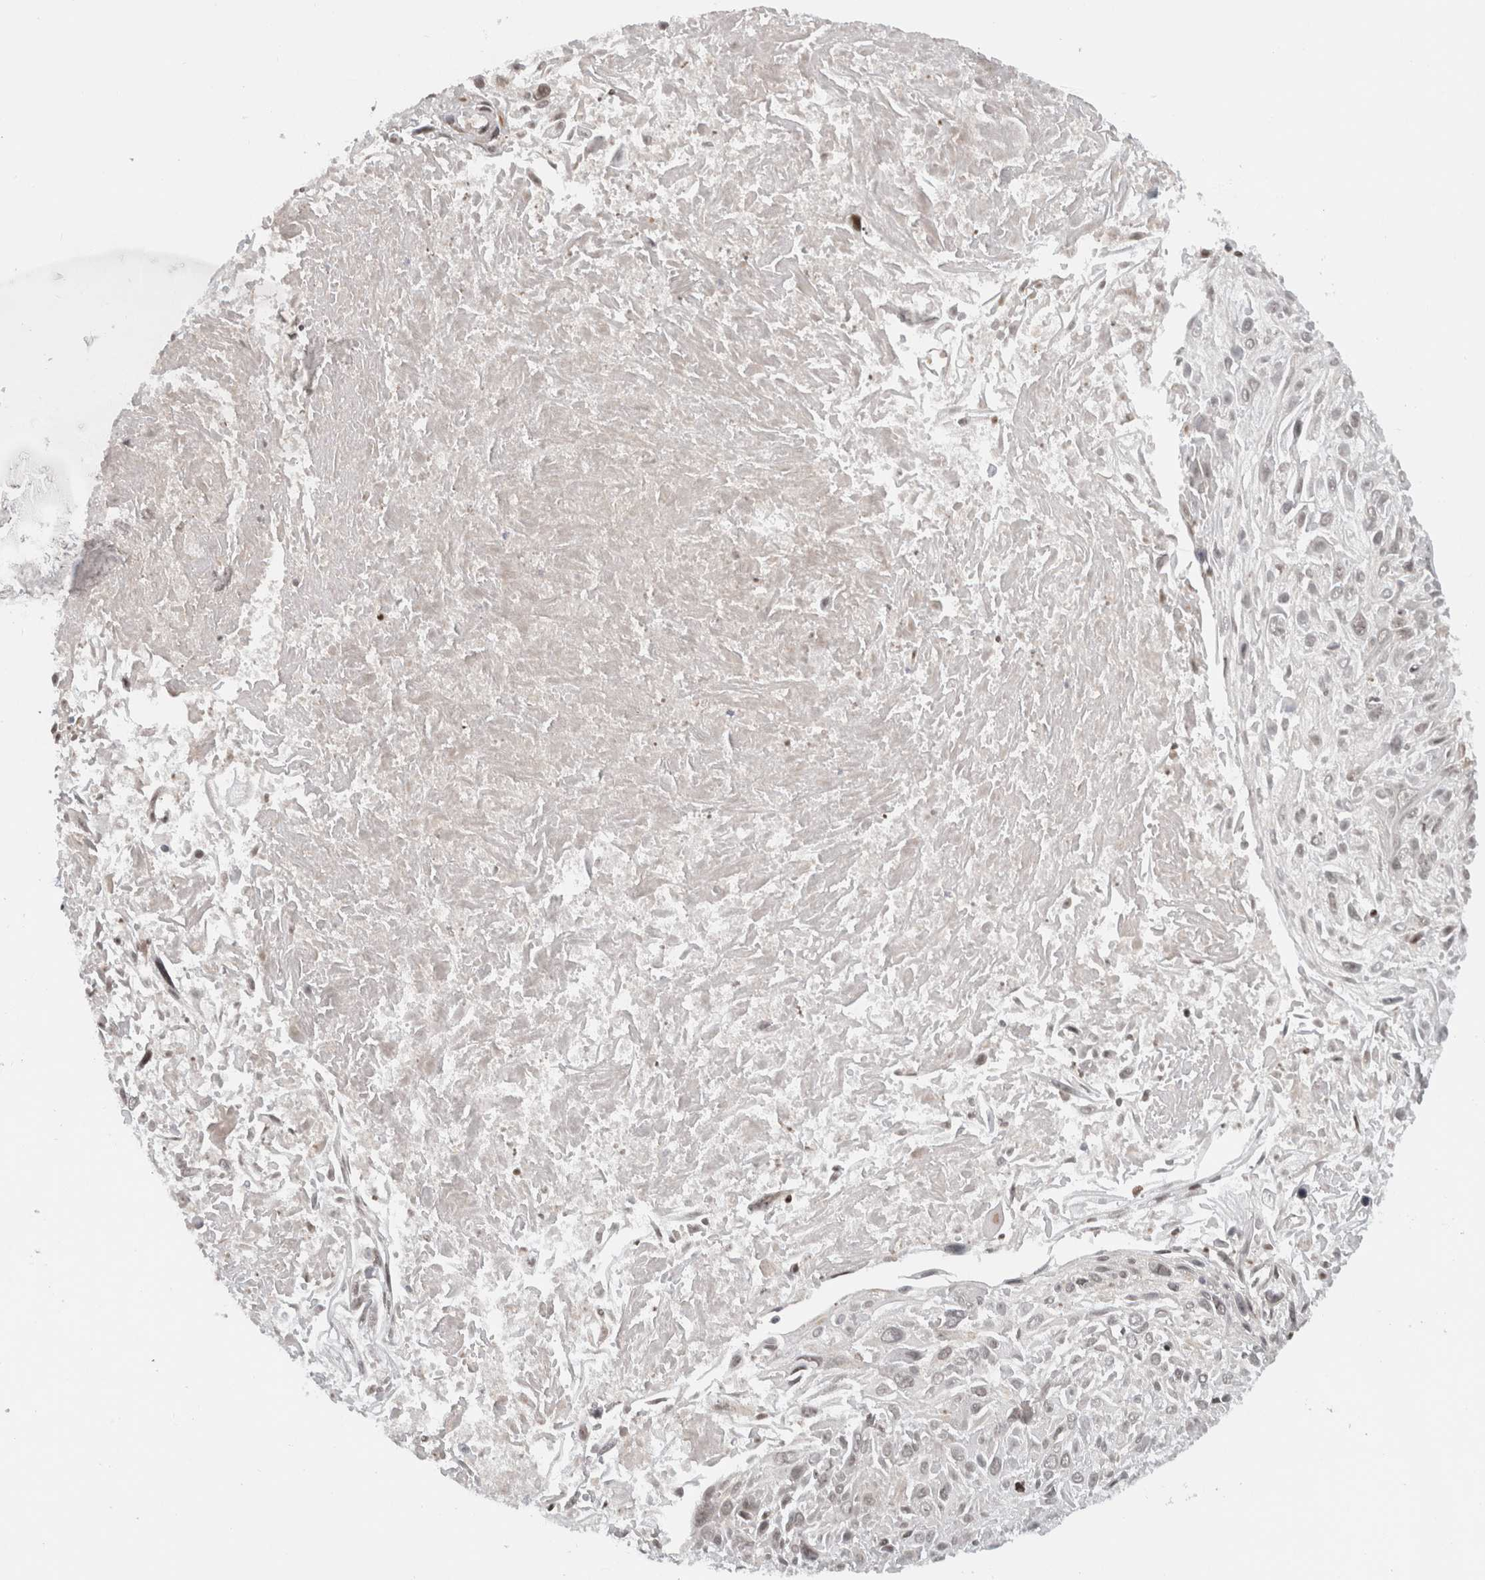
{"staining": {"intensity": "negative", "quantity": "none", "location": "none"}, "tissue": "cervical cancer", "cell_type": "Tumor cells", "image_type": "cancer", "snomed": [{"axis": "morphology", "description": "Squamous cell carcinoma, NOS"}, {"axis": "topography", "description": "Cervix"}], "caption": "Protein analysis of squamous cell carcinoma (cervical) shows no significant expression in tumor cells.", "gene": "CMC2", "patient": {"sex": "female", "age": 51}}